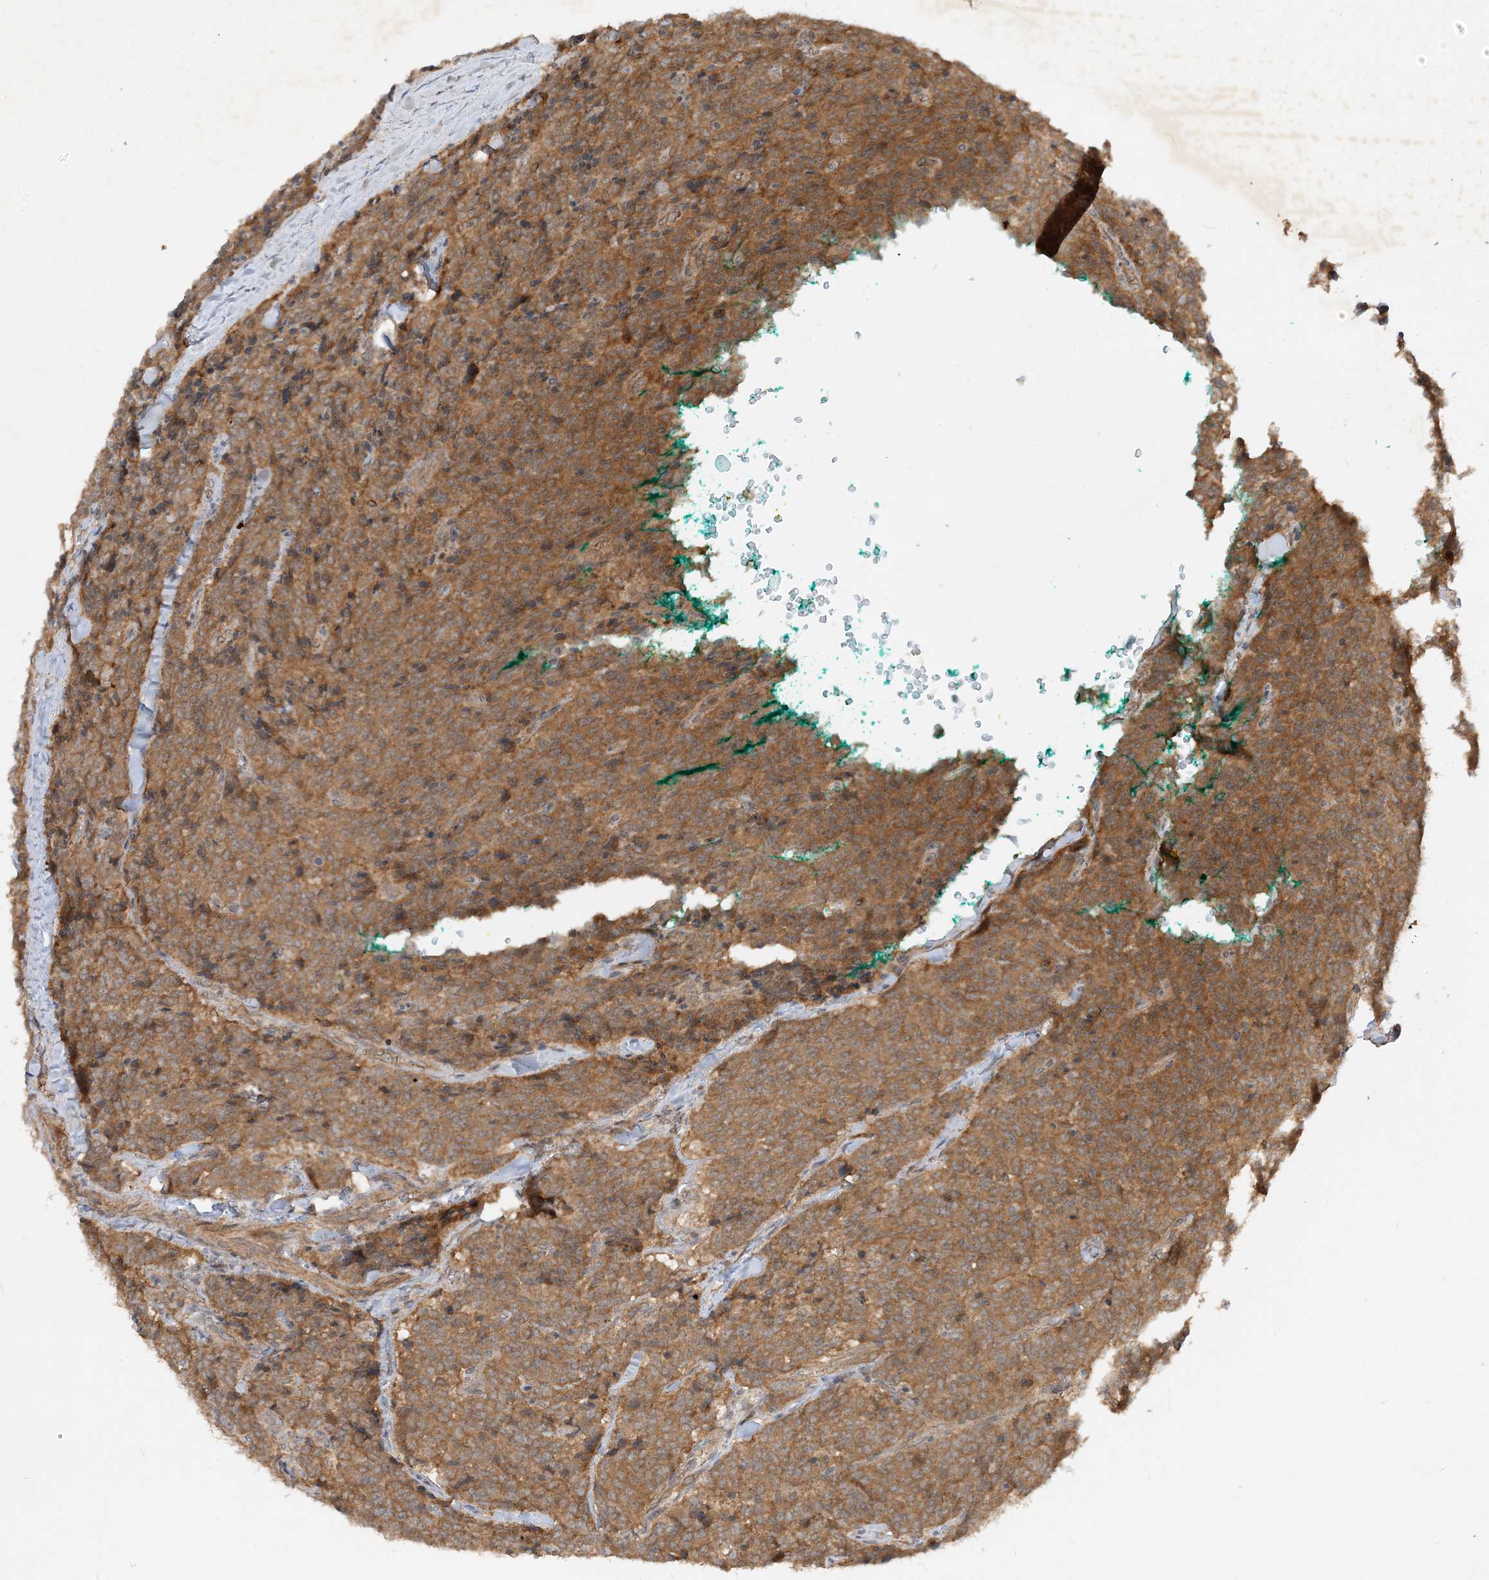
{"staining": {"intensity": "moderate", "quantity": ">75%", "location": "cytoplasmic/membranous"}, "tissue": "carcinoid", "cell_type": "Tumor cells", "image_type": "cancer", "snomed": [{"axis": "morphology", "description": "Carcinoid, malignant, NOS"}, {"axis": "topography", "description": "Lung"}], "caption": "About >75% of tumor cells in carcinoid exhibit moderate cytoplasmic/membranous protein staining as visualized by brown immunohistochemical staining.", "gene": "XRN1", "patient": {"sex": "female", "age": 46}}